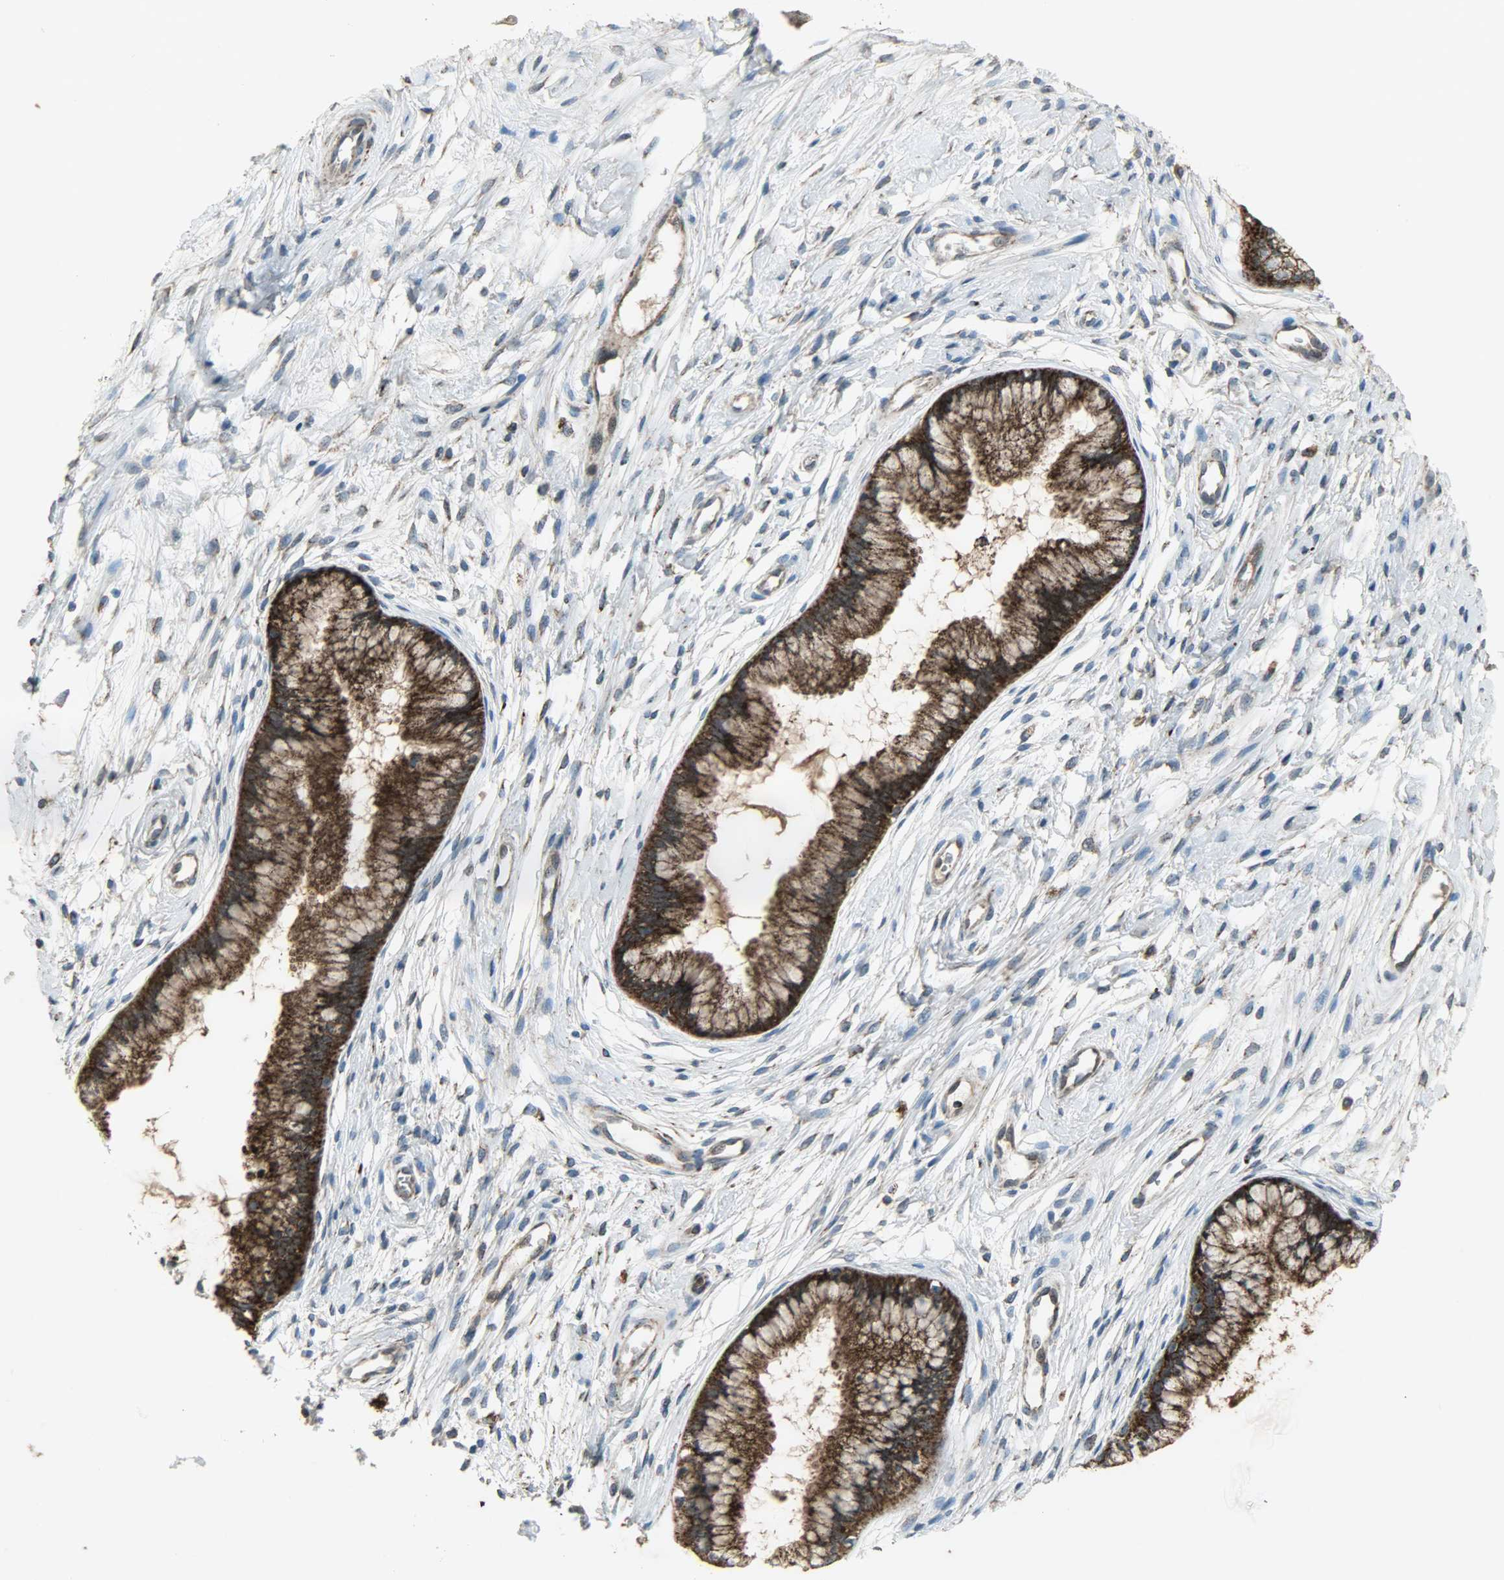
{"staining": {"intensity": "strong", "quantity": ">75%", "location": "cytoplasmic/membranous"}, "tissue": "cervix", "cell_type": "Glandular cells", "image_type": "normal", "snomed": [{"axis": "morphology", "description": "Normal tissue, NOS"}, {"axis": "topography", "description": "Cervix"}], "caption": "This is a photomicrograph of immunohistochemistry staining of unremarkable cervix, which shows strong staining in the cytoplasmic/membranous of glandular cells.", "gene": "AMT", "patient": {"sex": "female", "age": 39}}